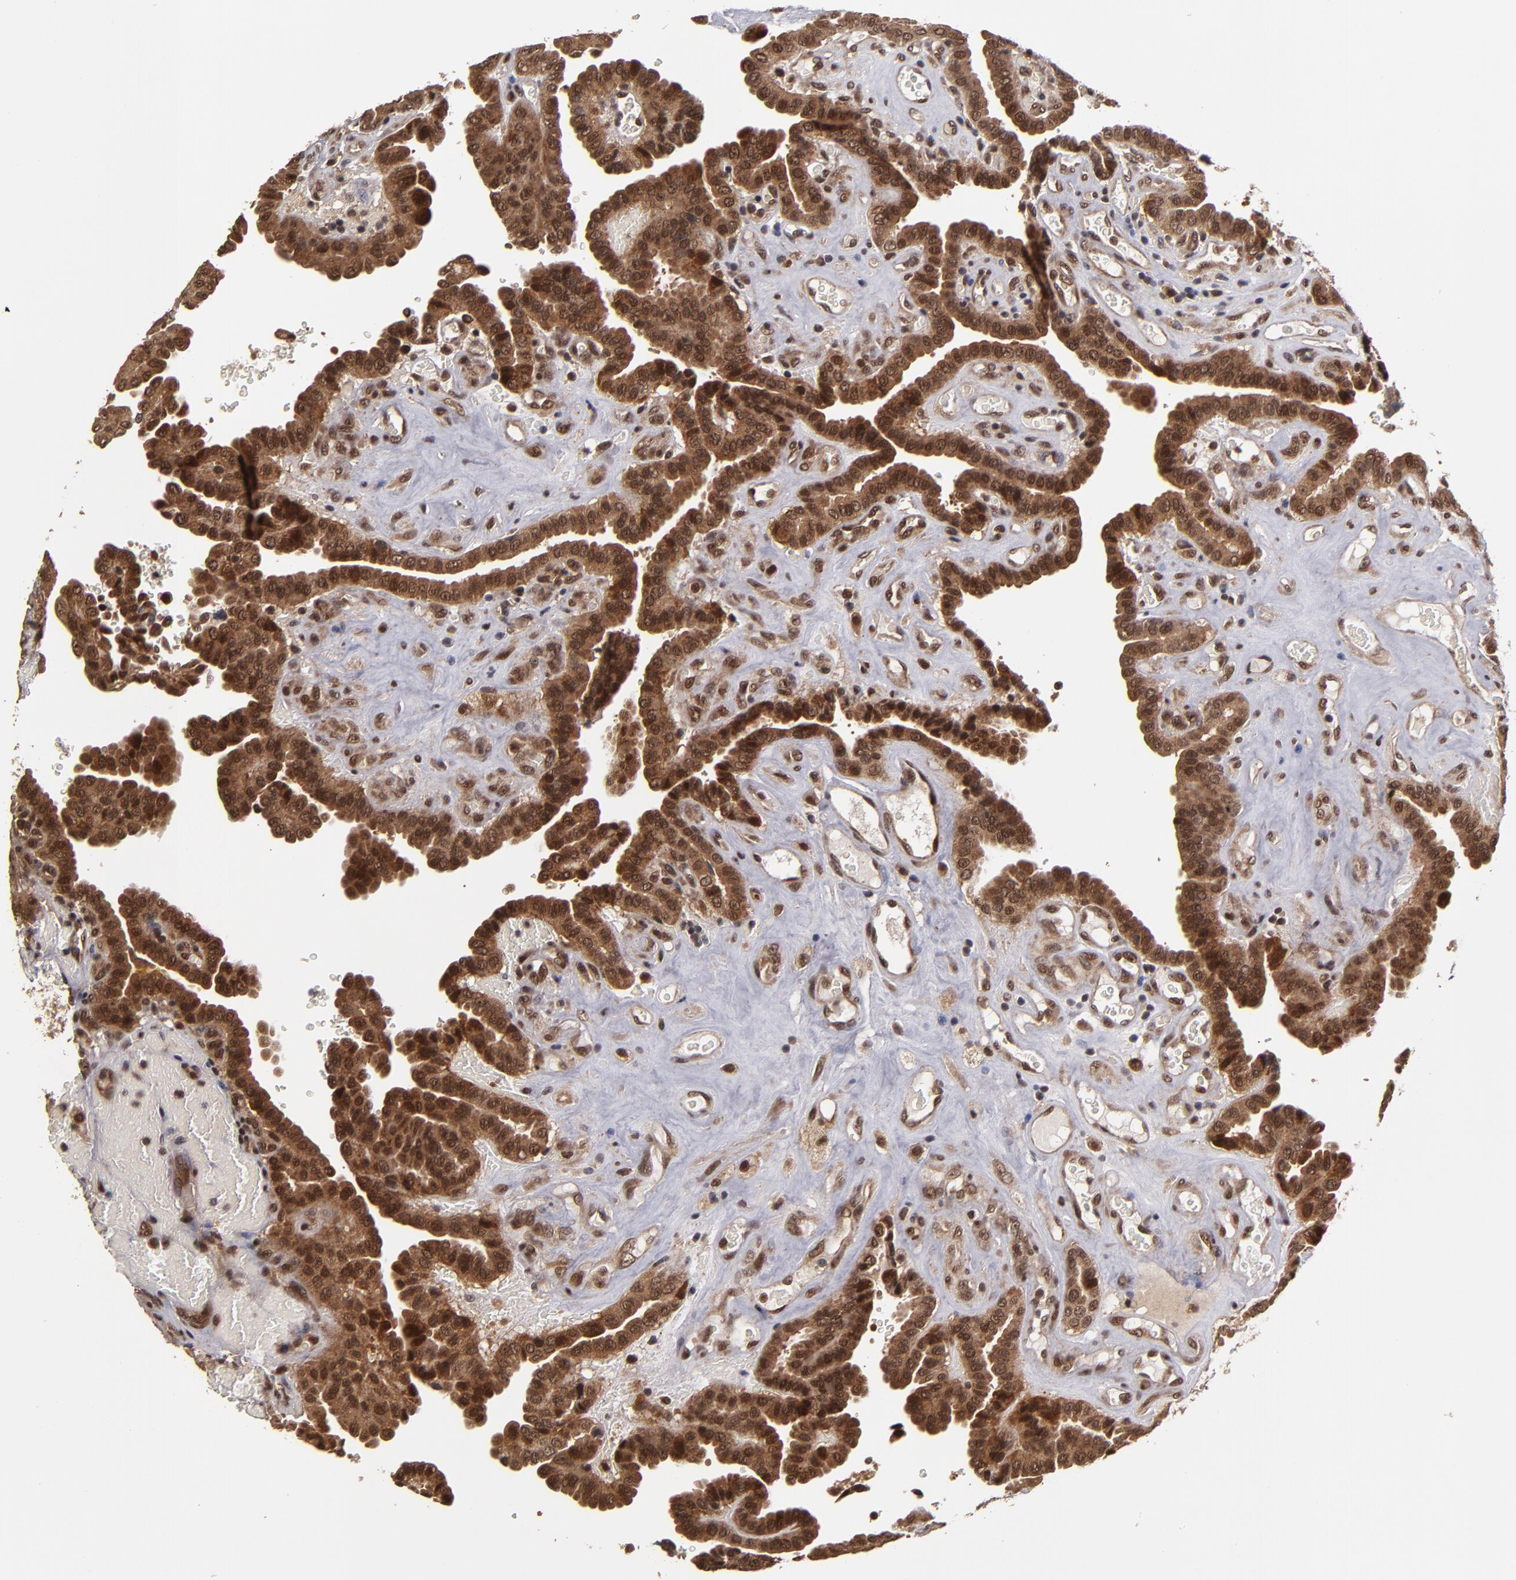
{"staining": {"intensity": "strong", "quantity": ">75%", "location": "cytoplasmic/membranous,nuclear"}, "tissue": "thyroid cancer", "cell_type": "Tumor cells", "image_type": "cancer", "snomed": [{"axis": "morphology", "description": "Papillary adenocarcinoma, NOS"}, {"axis": "topography", "description": "Thyroid gland"}], "caption": "Thyroid cancer was stained to show a protein in brown. There is high levels of strong cytoplasmic/membranous and nuclear staining in approximately >75% of tumor cells.", "gene": "CUL5", "patient": {"sex": "male", "age": 87}}